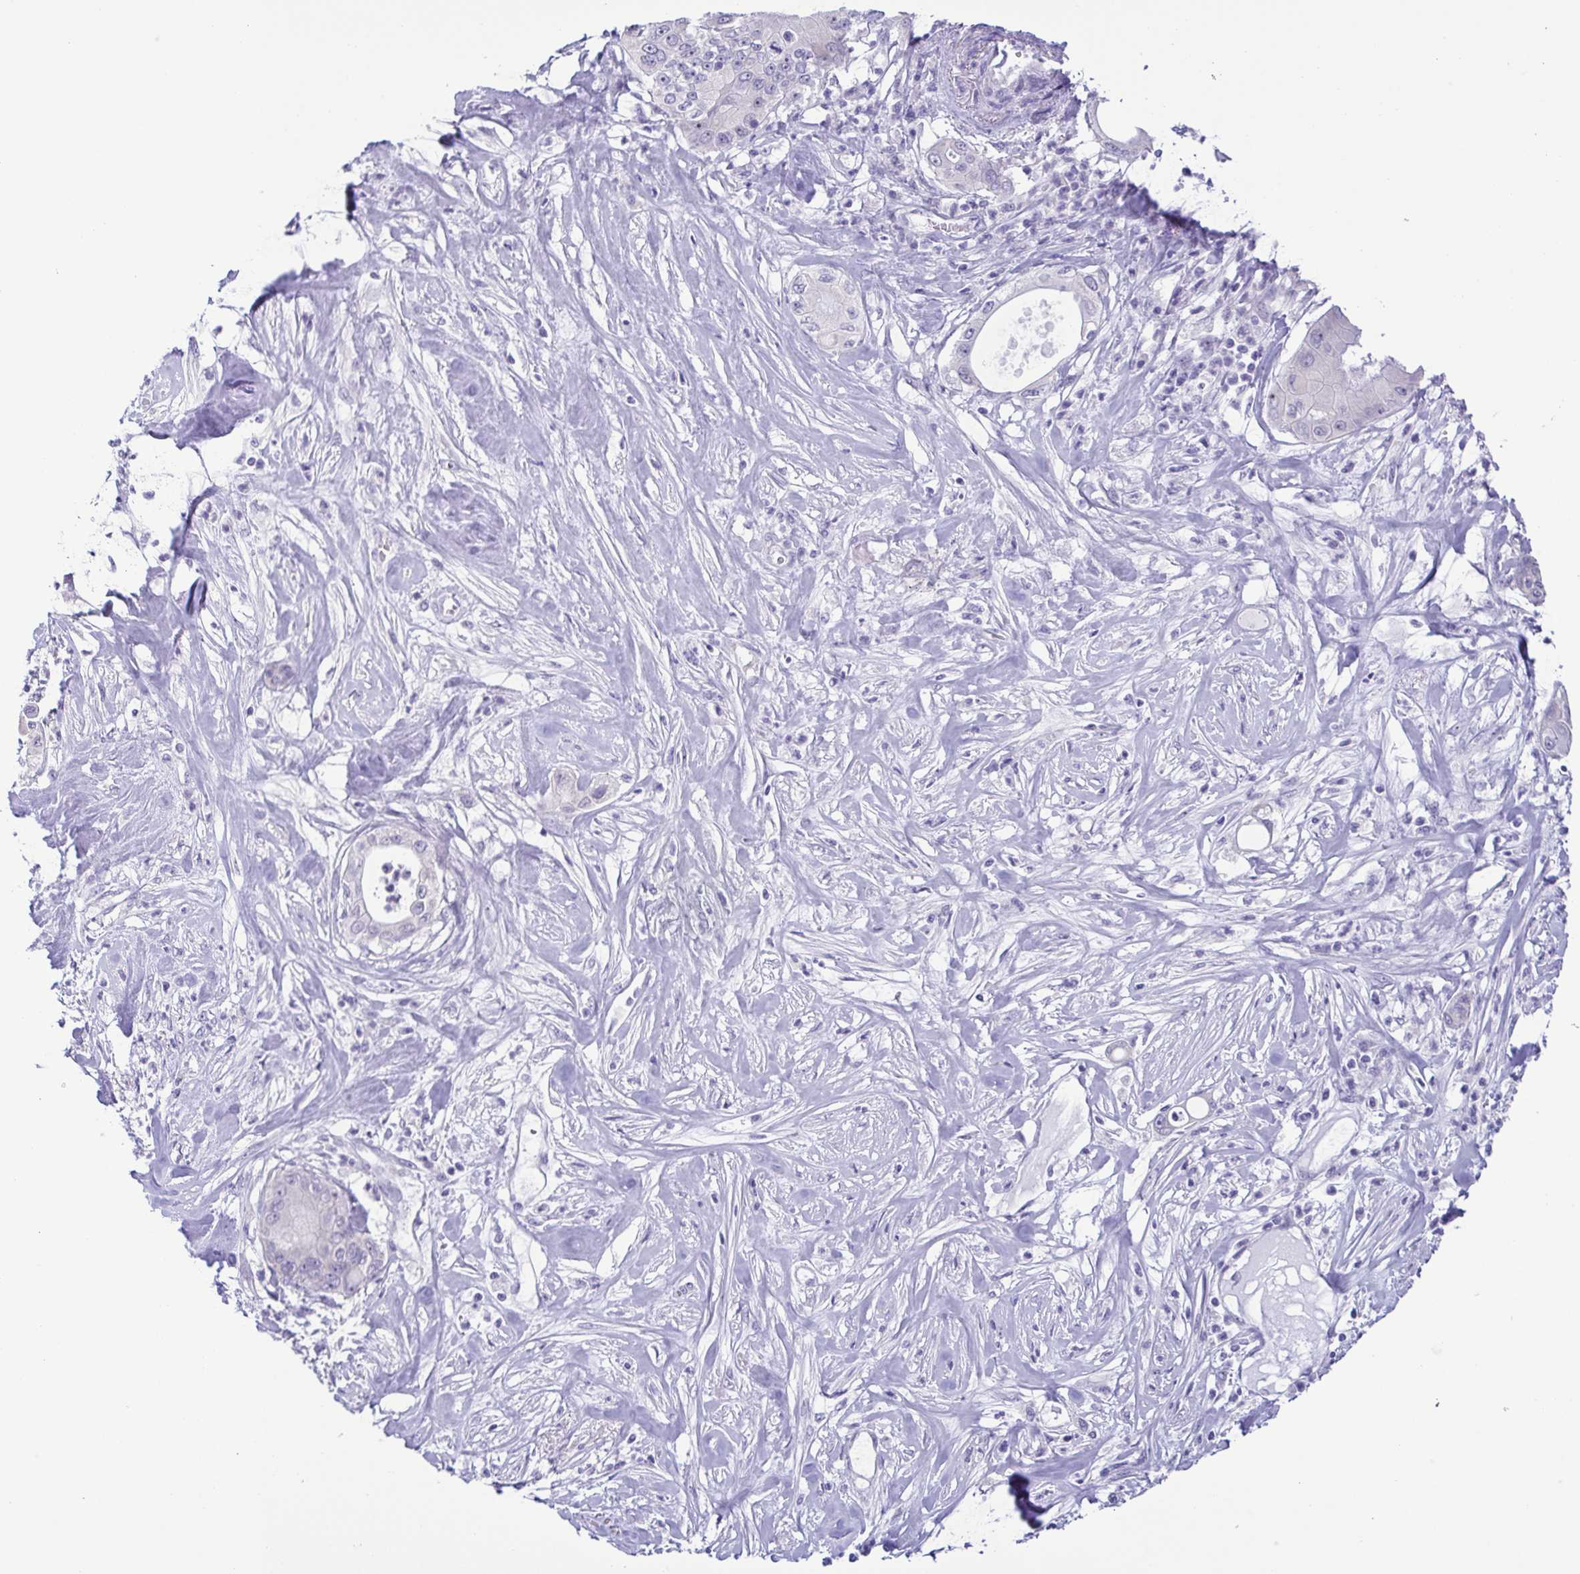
{"staining": {"intensity": "negative", "quantity": "none", "location": "none"}, "tissue": "pancreatic cancer", "cell_type": "Tumor cells", "image_type": "cancer", "snomed": [{"axis": "morphology", "description": "Adenocarcinoma, NOS"}, {"axis": "topography", "description": "Pancreas"}], "caption": "Immunohistochemistry (IHC) photomicrograph of pancreatic adenocarcinoma stained for a protein (brown), which exhibits no expression in tumor cells.", "gene": "MYL7", "patient": {"sex": "male", "age": 71}}